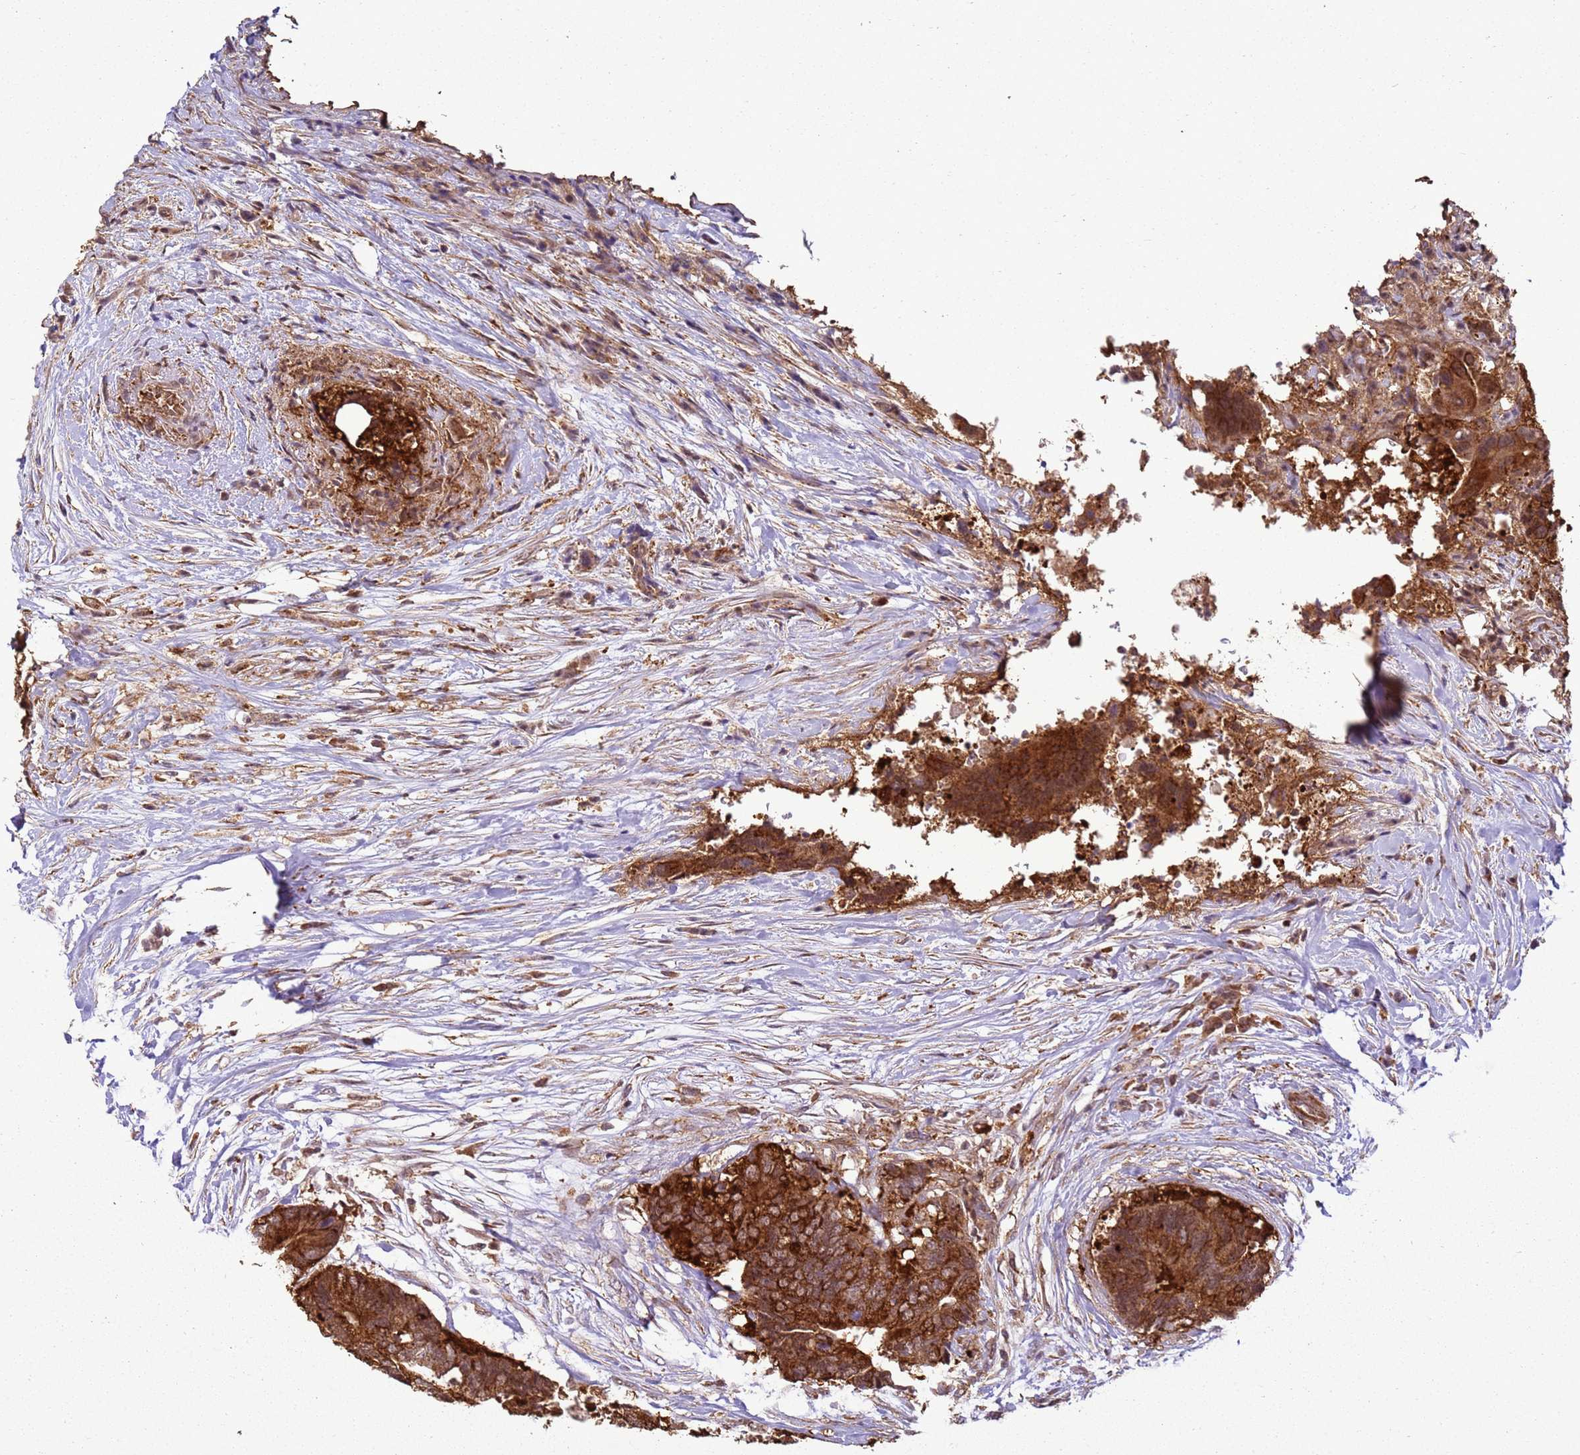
{"staining": {"intensity": "strong", "quantity": ">75%", "location": "cytoplasmic/membranous"}, "tissue": "colorectal cancer", "cell_type": "Tumor cells", "image_type": "cancer", "snomed": [{"axis": "morphology", "description": "Adenocarcinoma, NOS"}, {"axis": "topography", "description": "Colon"}], "caption": "Human colorectal cancer stained for a protein (brown) displays strong cytoplasmic/membranous positive staining in approximately >75% of tumor cells.", "gene": "GABRE", "patient": {"sex": "male", "age": 71}}